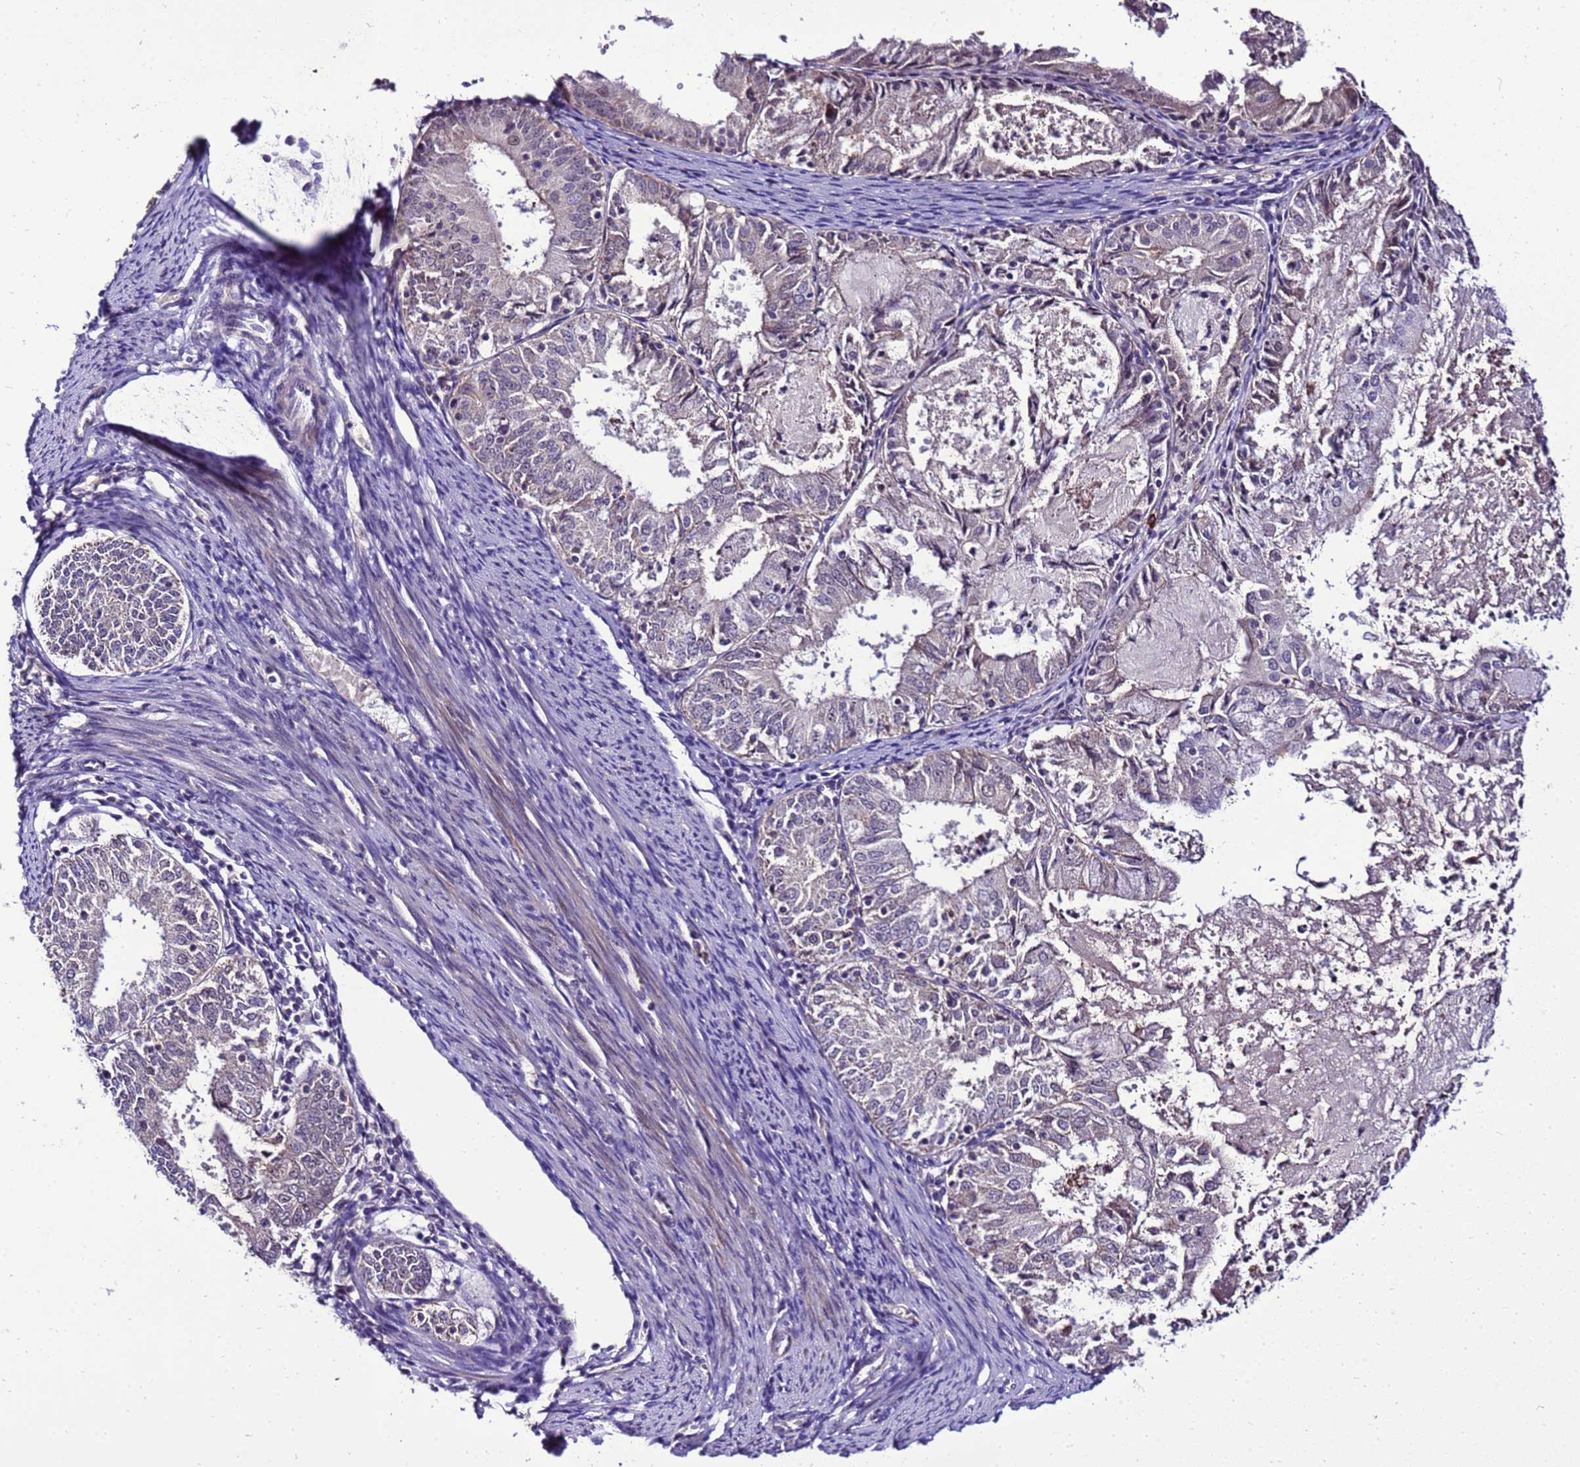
{"staining": {"intensity": "negative", "quantity": "none", "location": "none"}, "tissue": "endometrial cancer", "cell_type": "Tumor cells", "image_type": "cancer", "snomed": [{"axis": "morphology", "description": "Adenocarcinoma, NOS"}, {"axis": "topography", "description": "Endometrium"}], "caption": "The histopathology image exhibits no staining of tumor cells in endometrial cancer. Brightfield microscopy of IHC stained with DAB (brown) and hematoxylin (blue), captured at high magnification.", "gene": "C19orf47", "patient": {"sex": "female", "age": 57}}